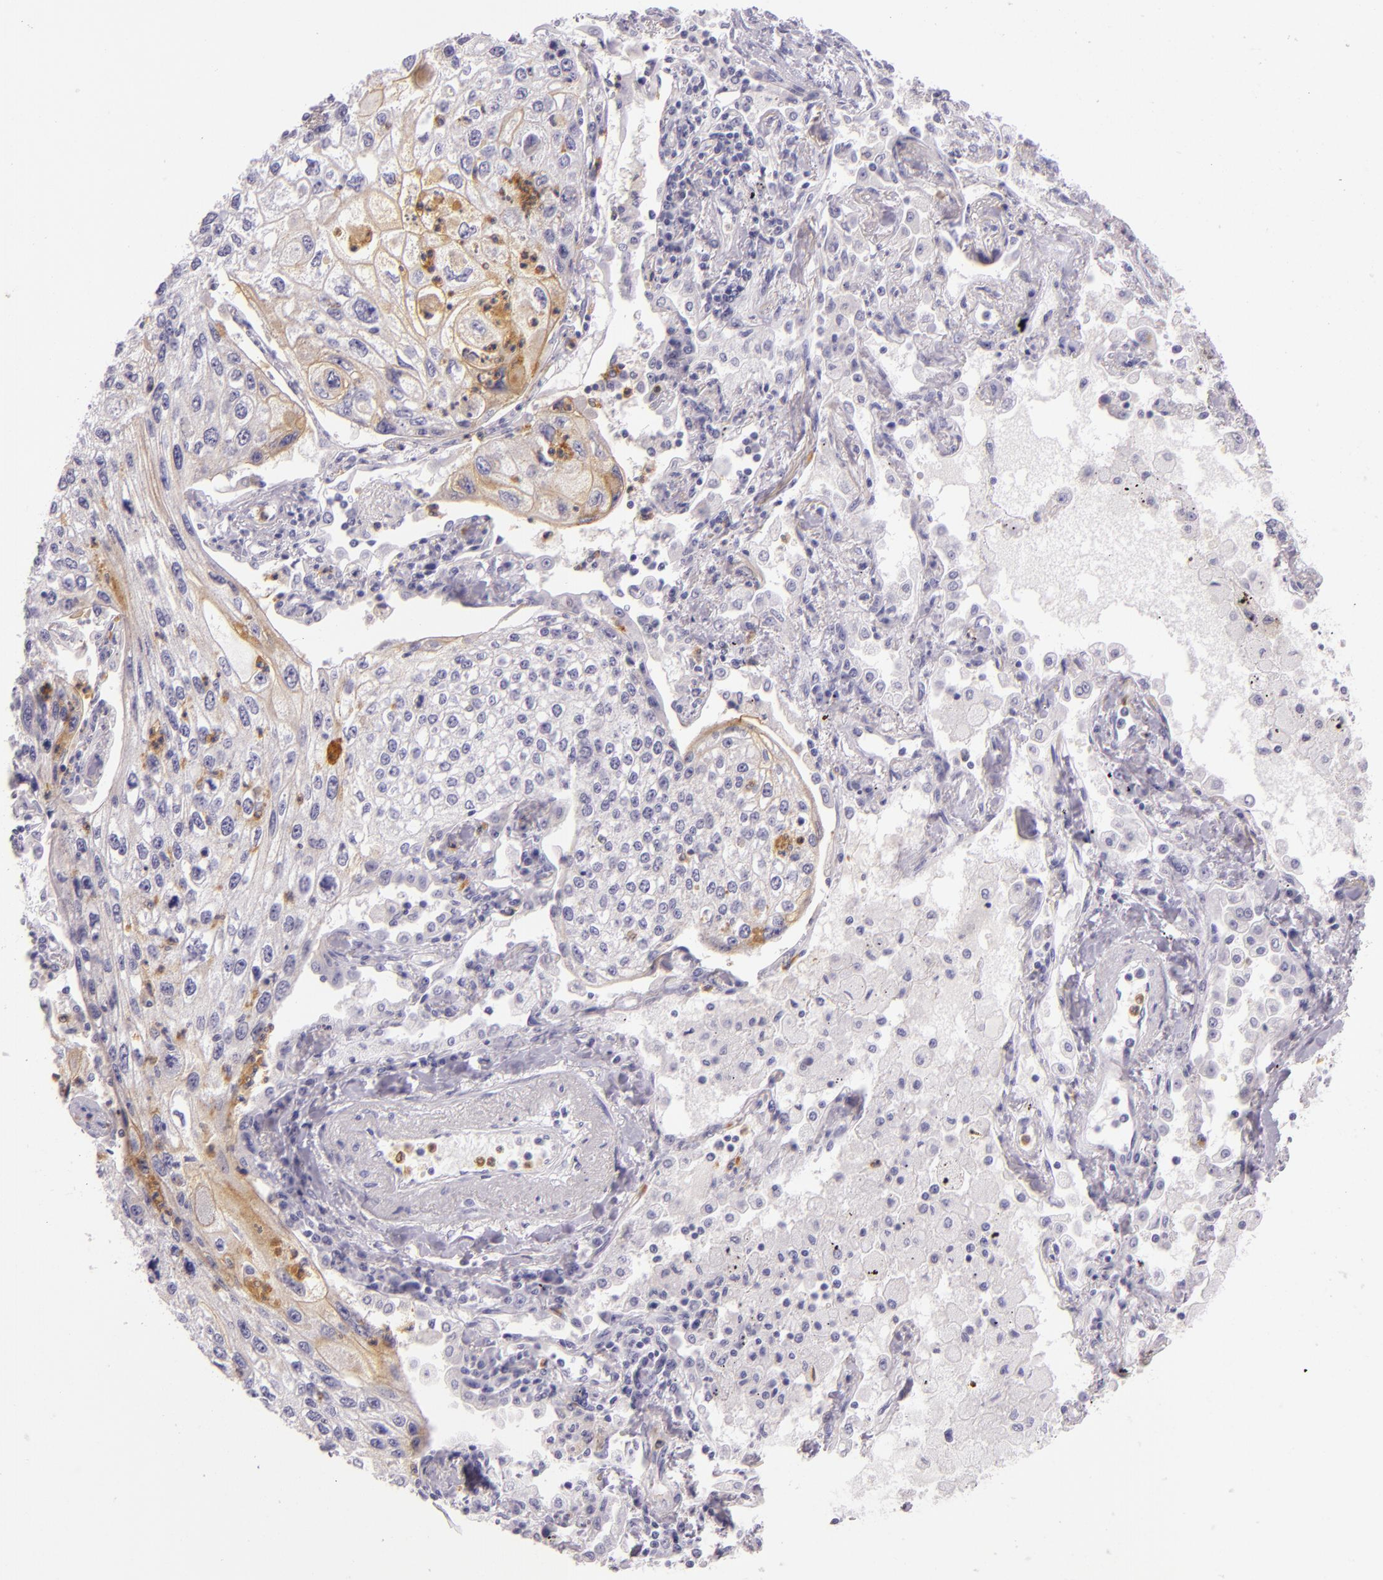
{"staining": {"intensity": "weak", "quantity": "<25%", "location": "cytoplasmic/membranous"}, "tissue": "lung cancer", "cell_type": "Tumor cells", "image_type": "cancer", "snomed": [{"axis": "morphology", "description": "Squamous cell carcinoma, NOS"}, {"axis": "topography", "description": "Lung"}], "caption": "Protein analysis of lung cancer shows no significant positivity in tumor cells.", "gene": "CEACAM1", "patient": {"sex": "male", "age": 75}}